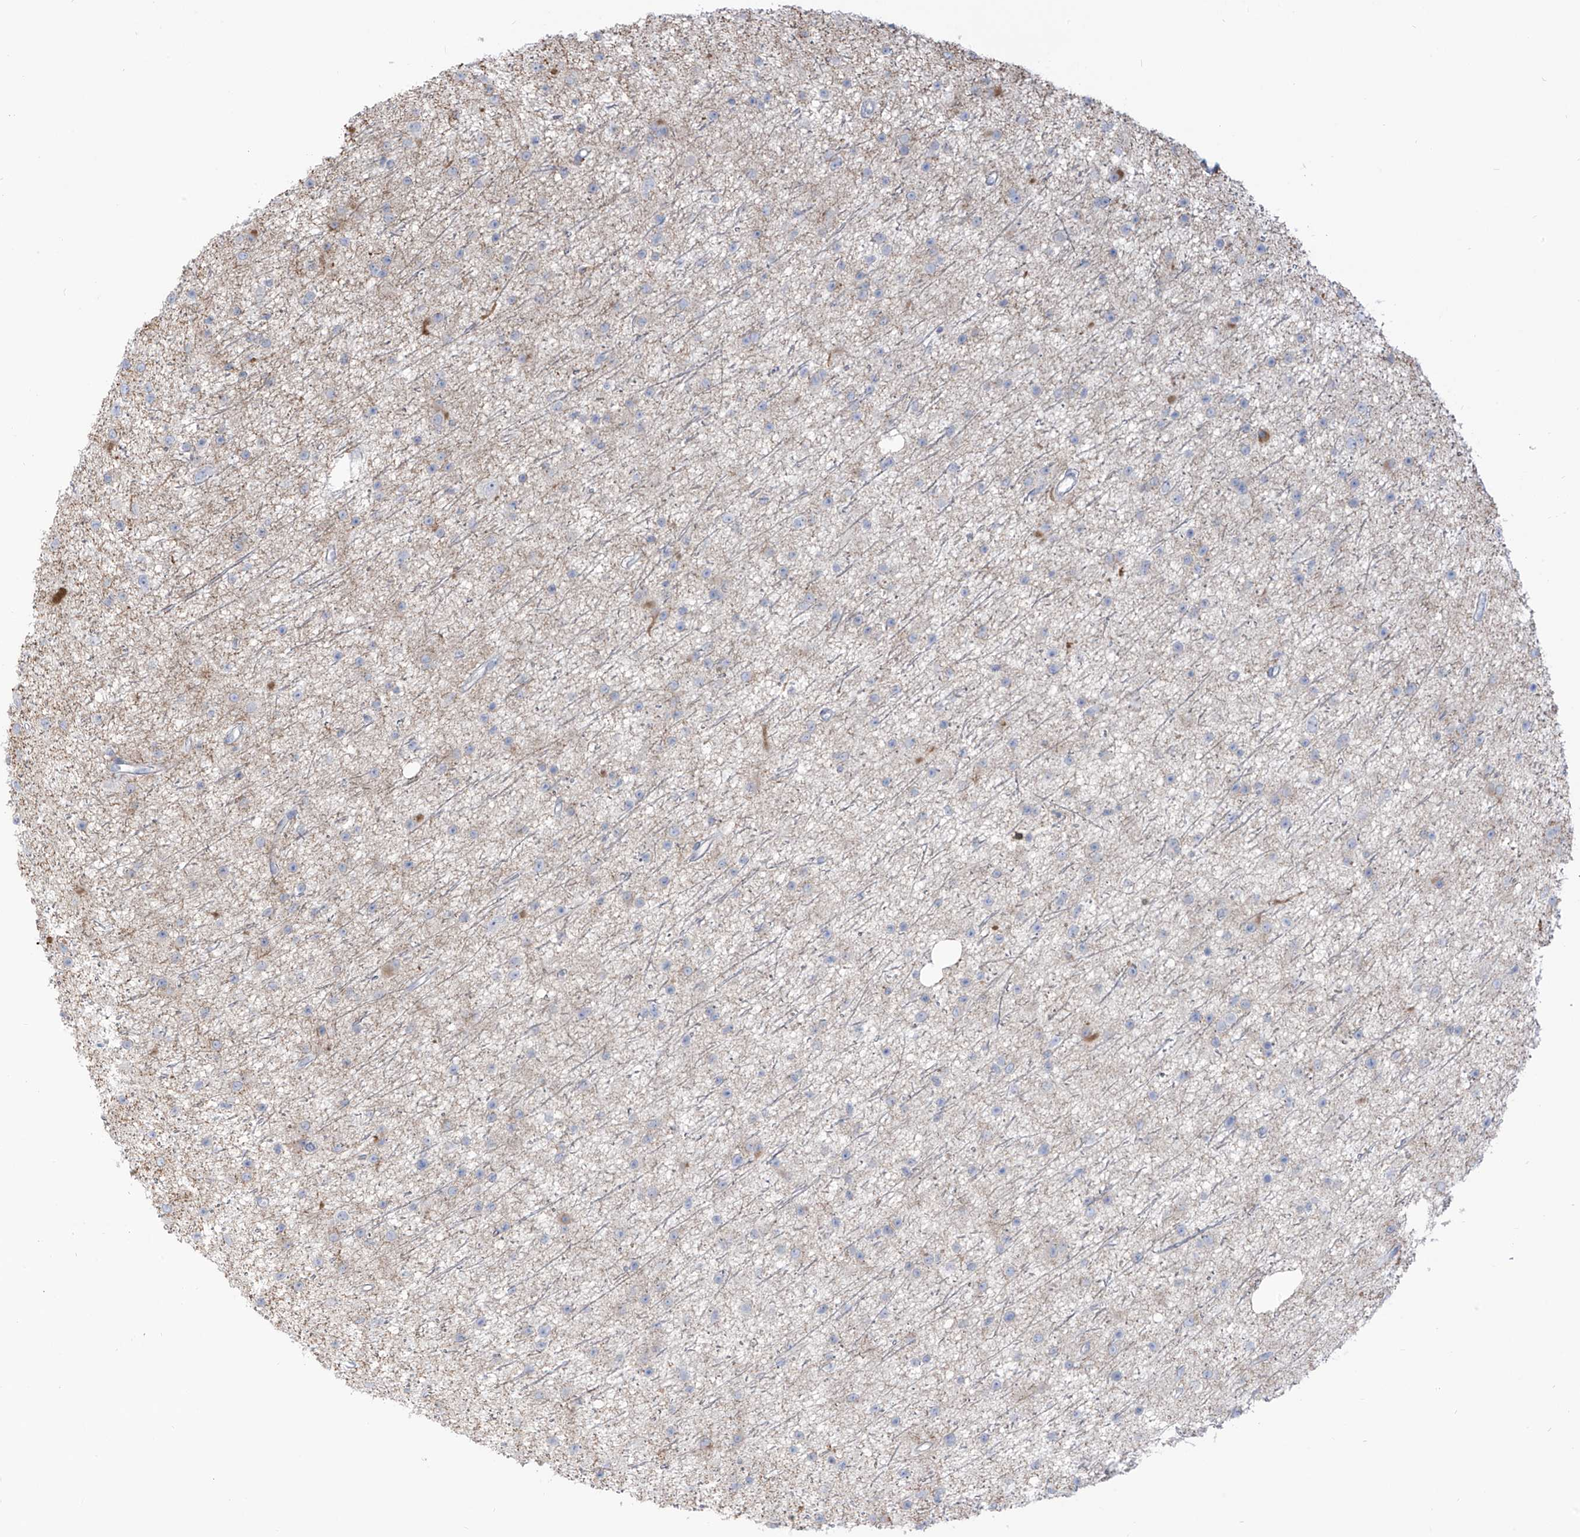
{"staining": {"intensity": "negative", "quantity": "none", "location": "none"}, "tissue": "glioma", "cell_type": "Tumor cells", "image_type": "cancer", "snomed": [{"axis": "morphology", "description": "Glioma, malignant, Low grade"}, {"axis": "topography", "description": "Cerebral cortex"}], "caption": "IHC of glioma demonstrates no expression in tumor cells. Nuclei are stained in blue.", "gene": "NOTO", "patient": {"sex": "female", "age": 39}}